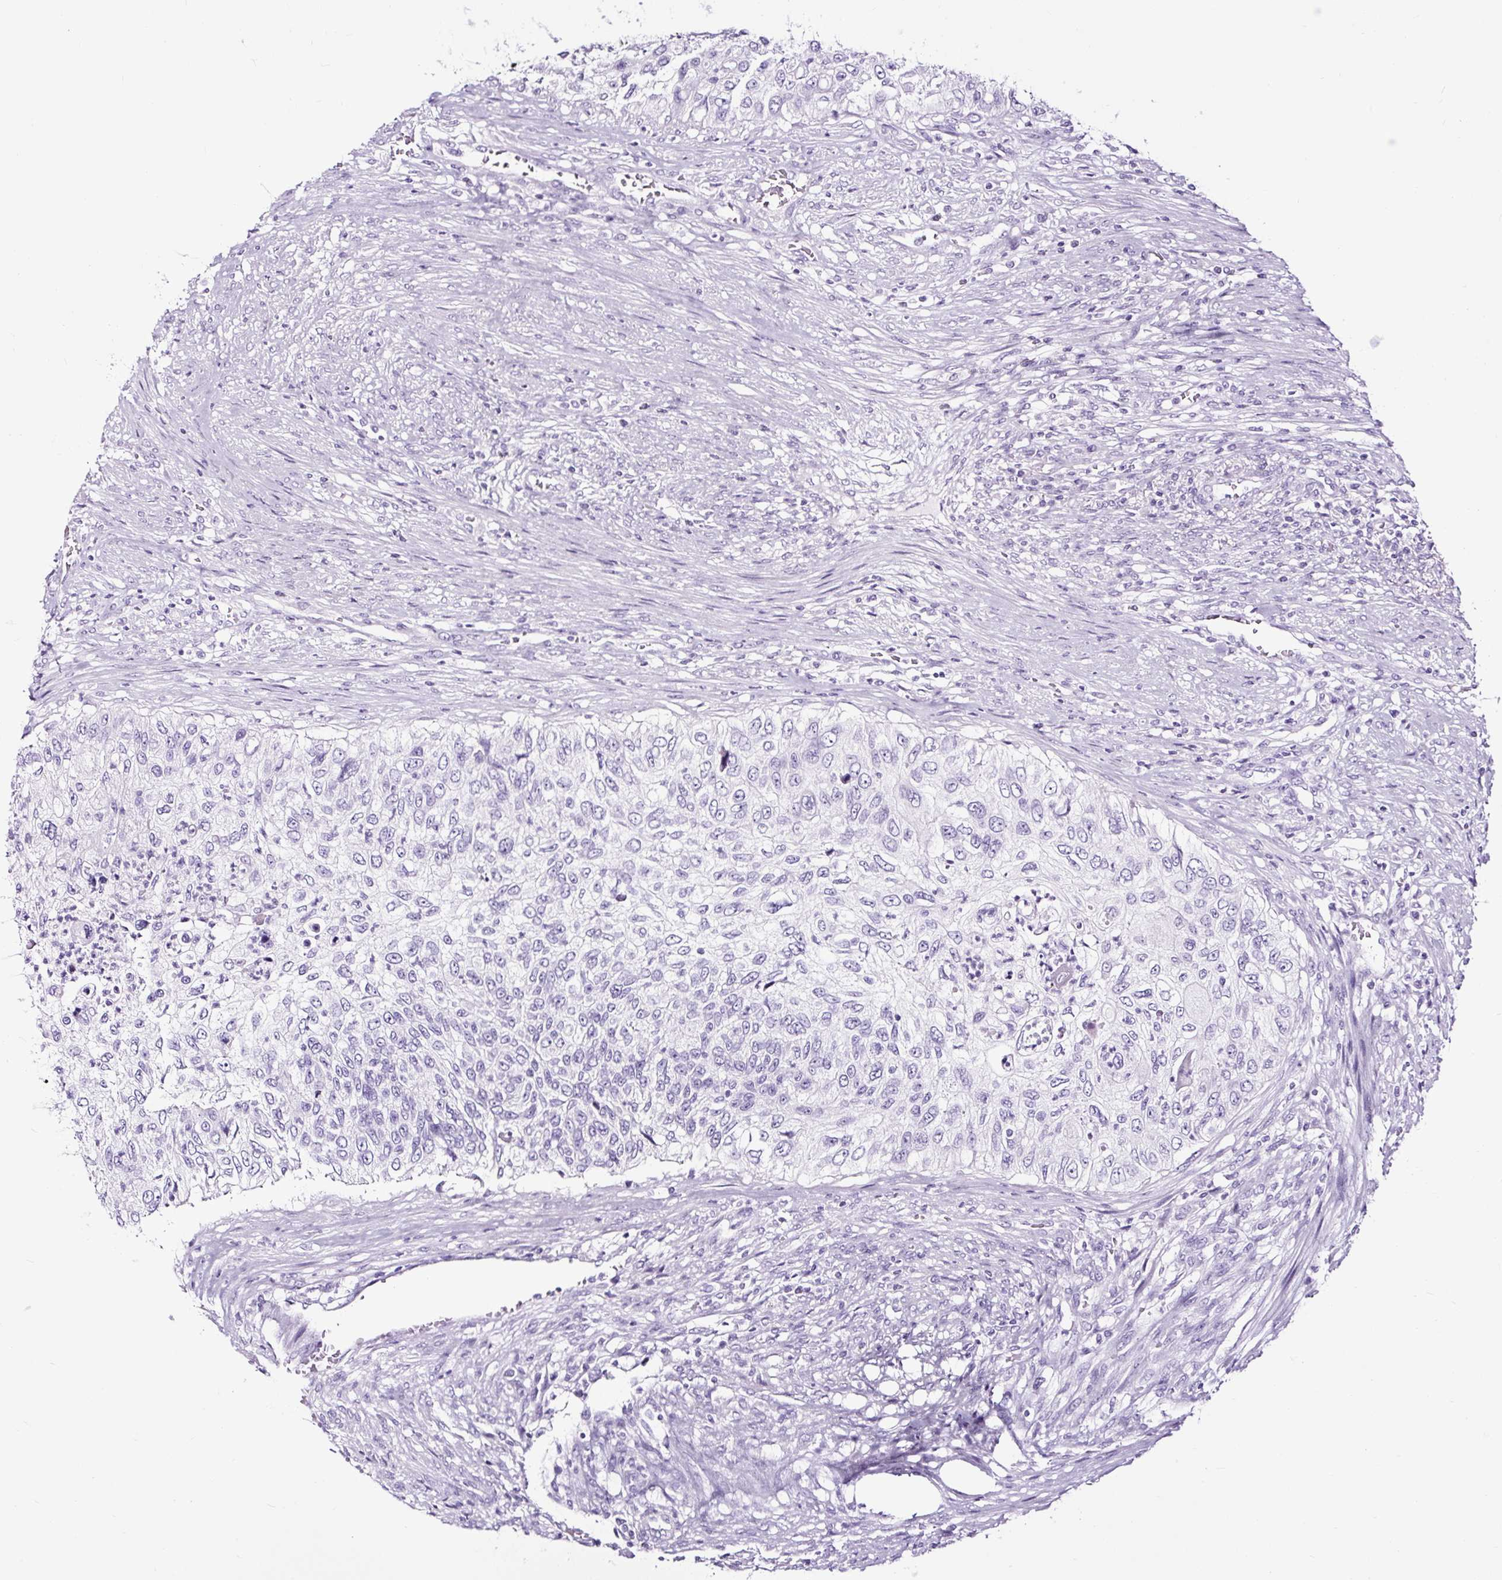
{"staining": {"intensity": "negative", "quantity": "none", "location": "none"}, "tissue": "urothelial cancer", "cell_type": "Tumor cells", "image_type": "cancer", "snomed": [{"axis": "morphology", "description": "Urothelial carcinoma, High grade"}, {"axis": "topography", "description": "Urinary bladder"}], "caption": "This is an immunohistochemistry histopathology image of human urothelial cancer. There is no positivity in tumor cells.", "gene": "NPHS2", "patient": {"sex": "female", "age": 60}}